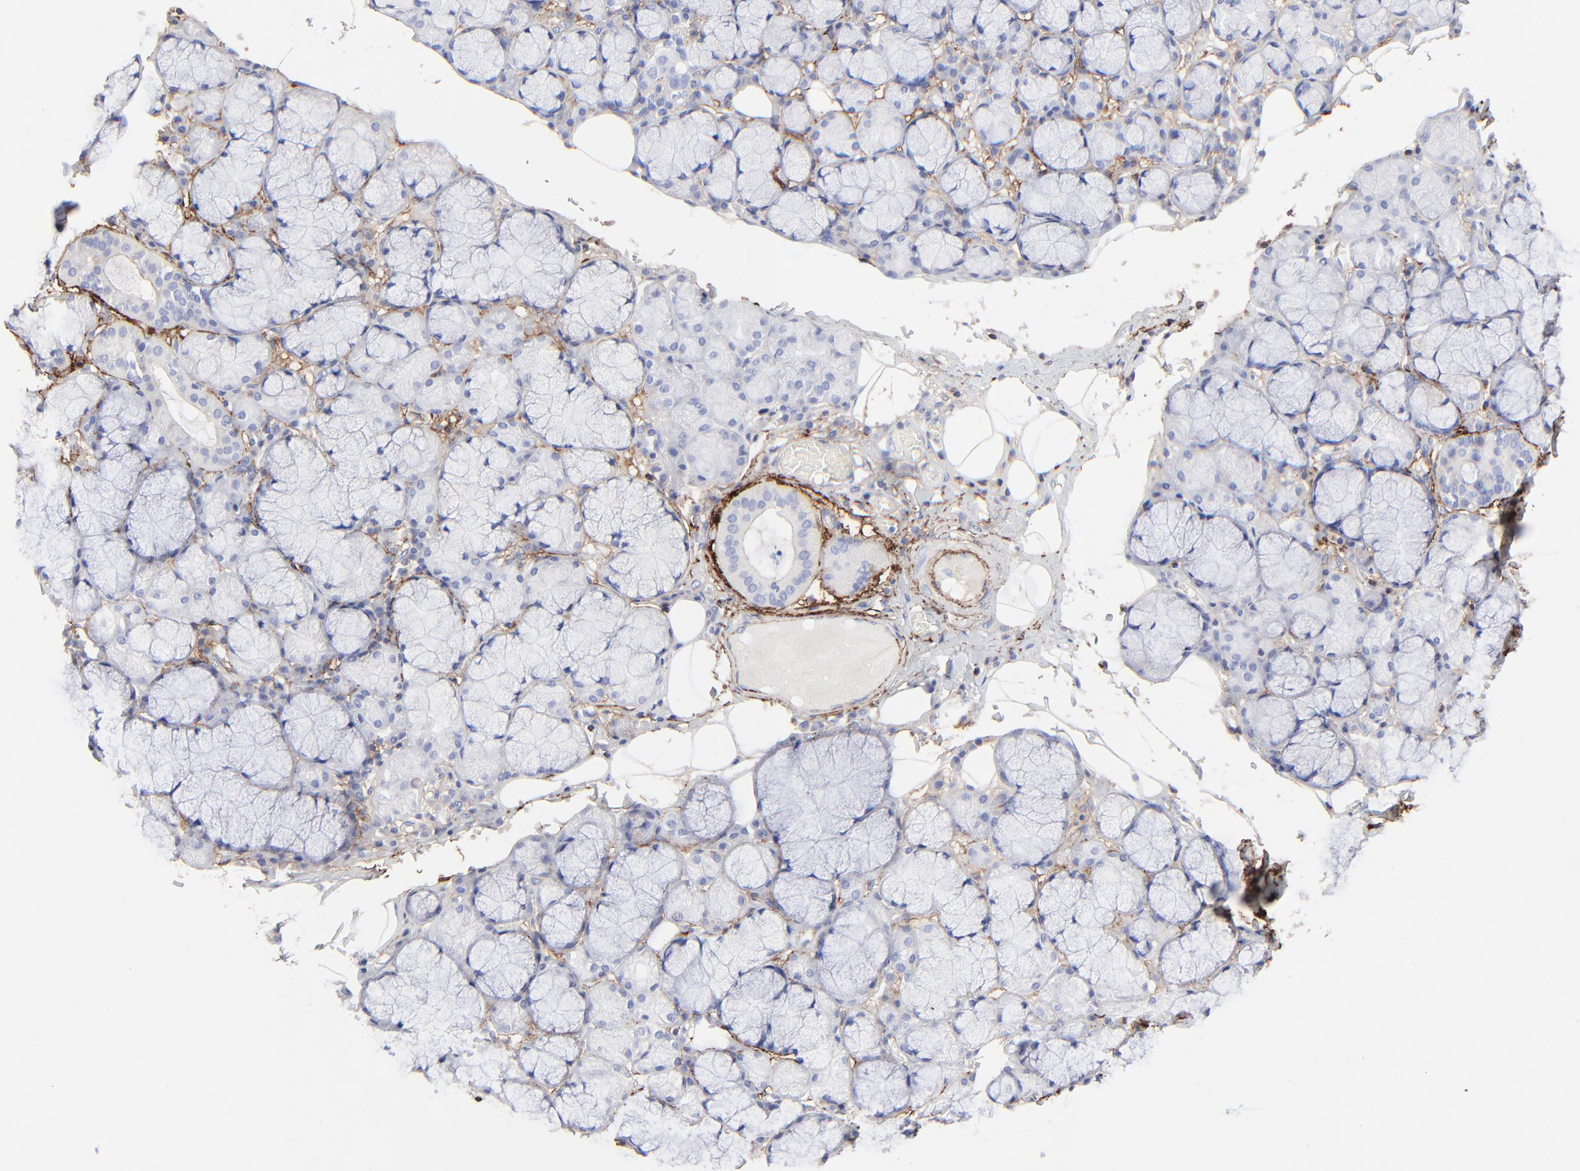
{"staining": {"intensity": "negative", "quantity": "none", "location": "none"}, "tissue": "salivary gland", "cell_type": "Glandular cells", "image_type": "normal", "snomed": [{"axis": "morphology", "description": "Normal tissue, NOS"}, {"axis": "topography", "description": "Skeletal muscle"}, {"axis": "topography", "description": "Oral tissue"}, {"axis": "topography", "description": "Salivary gland"}, {"axis": "topography", "description": "Peripheral nerve tissue"}], "caption": "Image shows no protein positivity in glandular cells of unremarkable salivary gland. (Brightfield microscopy of DAB immunohistochemistry (IHC) at high magnification).", "gene": "FBLN2", "patient": {"sex": "male", "age": 54}}